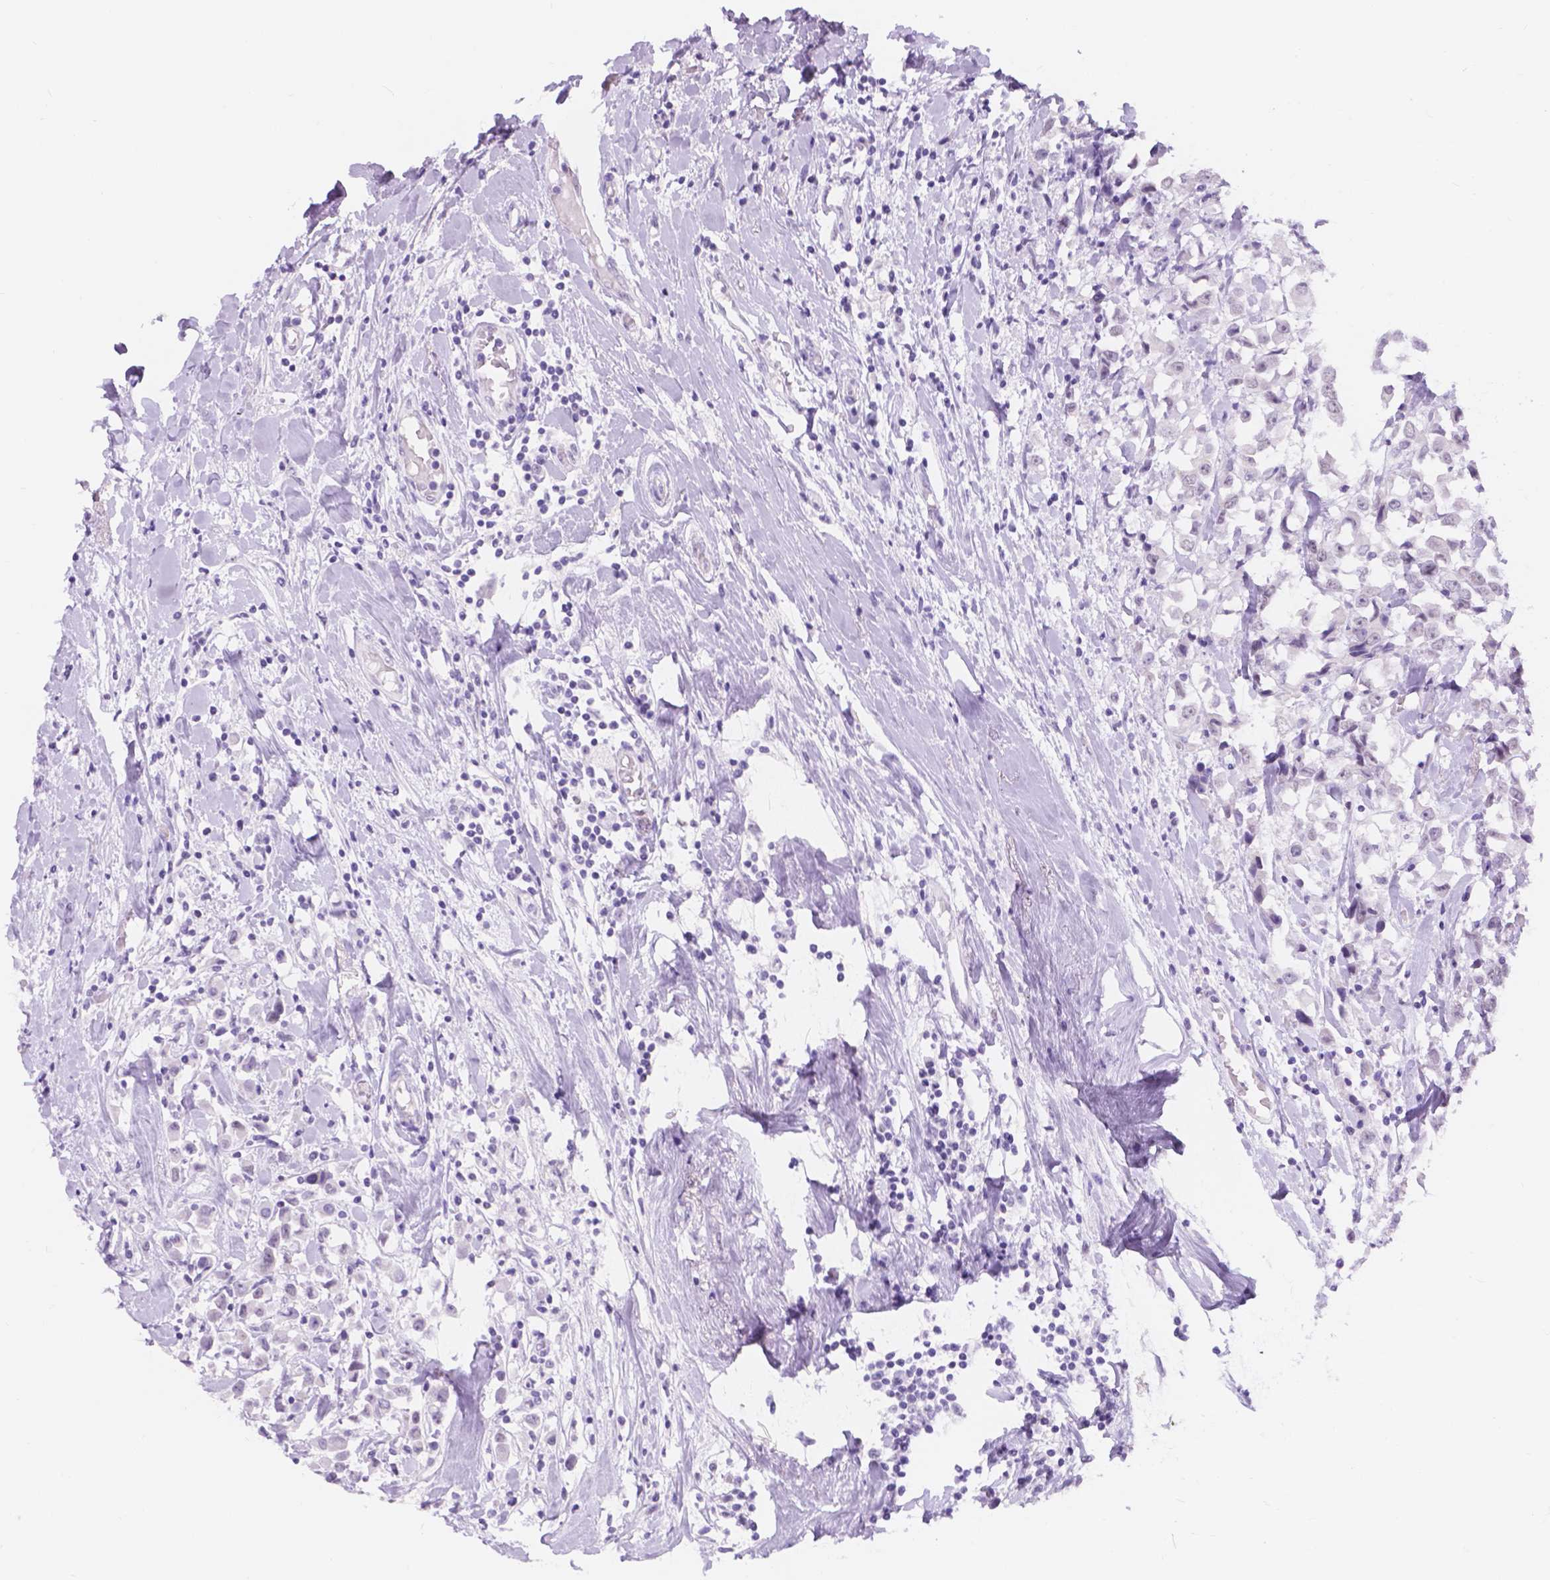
{"staining": {"intensity": "negative", "quantity": "none", "location": "none"}, "tissue": "breast cancer", "cell_type": "Tumor cells", "image_type": "cancer", "snomed": [{"axis": "morphology", "description": "Duct carcinoma"}, {"axis": "topography", "description": "Breast"}], "caption": "Immunohistochemical staining of human breast intraductal carcinoma exhibits no significant staining in tumor cells.", "gene": "DCC", "patient": {"sex": "female", "age": 61}}